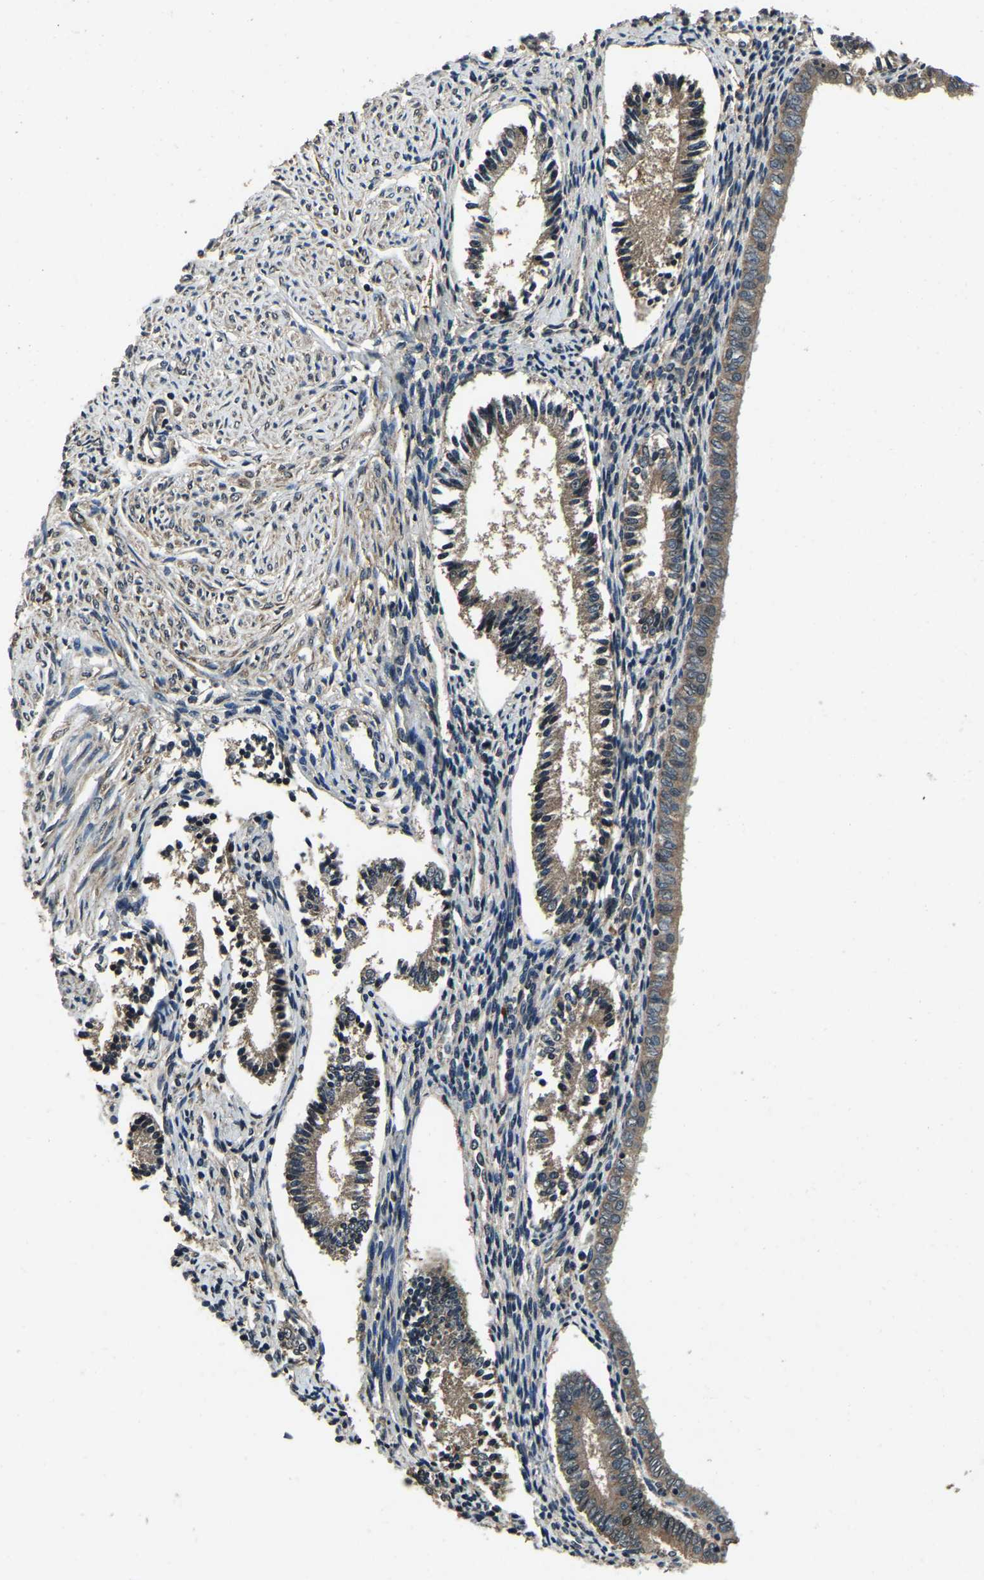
{"staining": {"intensity": "negative", "quantity": "none", "location": "none"}, "tissue": "endometrium", "cell_type": "Cells in endometrial stroma", "image_type": "normal", "snomed": [{"axis": "morphology", "description": "Normal tissue, NOS"}, {"axis": "topography", "description": "Endometrium"}], "caption": "Cells in endometrial stroma show no significant protein staining in benign endometrium. (DAB (3,3'-diaminobenzidine) immunohistochemistry (IHC) visualized using brightfield microscopy, high magnification).", "gene": "ANKIB1", "patient": {"sex": "female", "age": 42}}